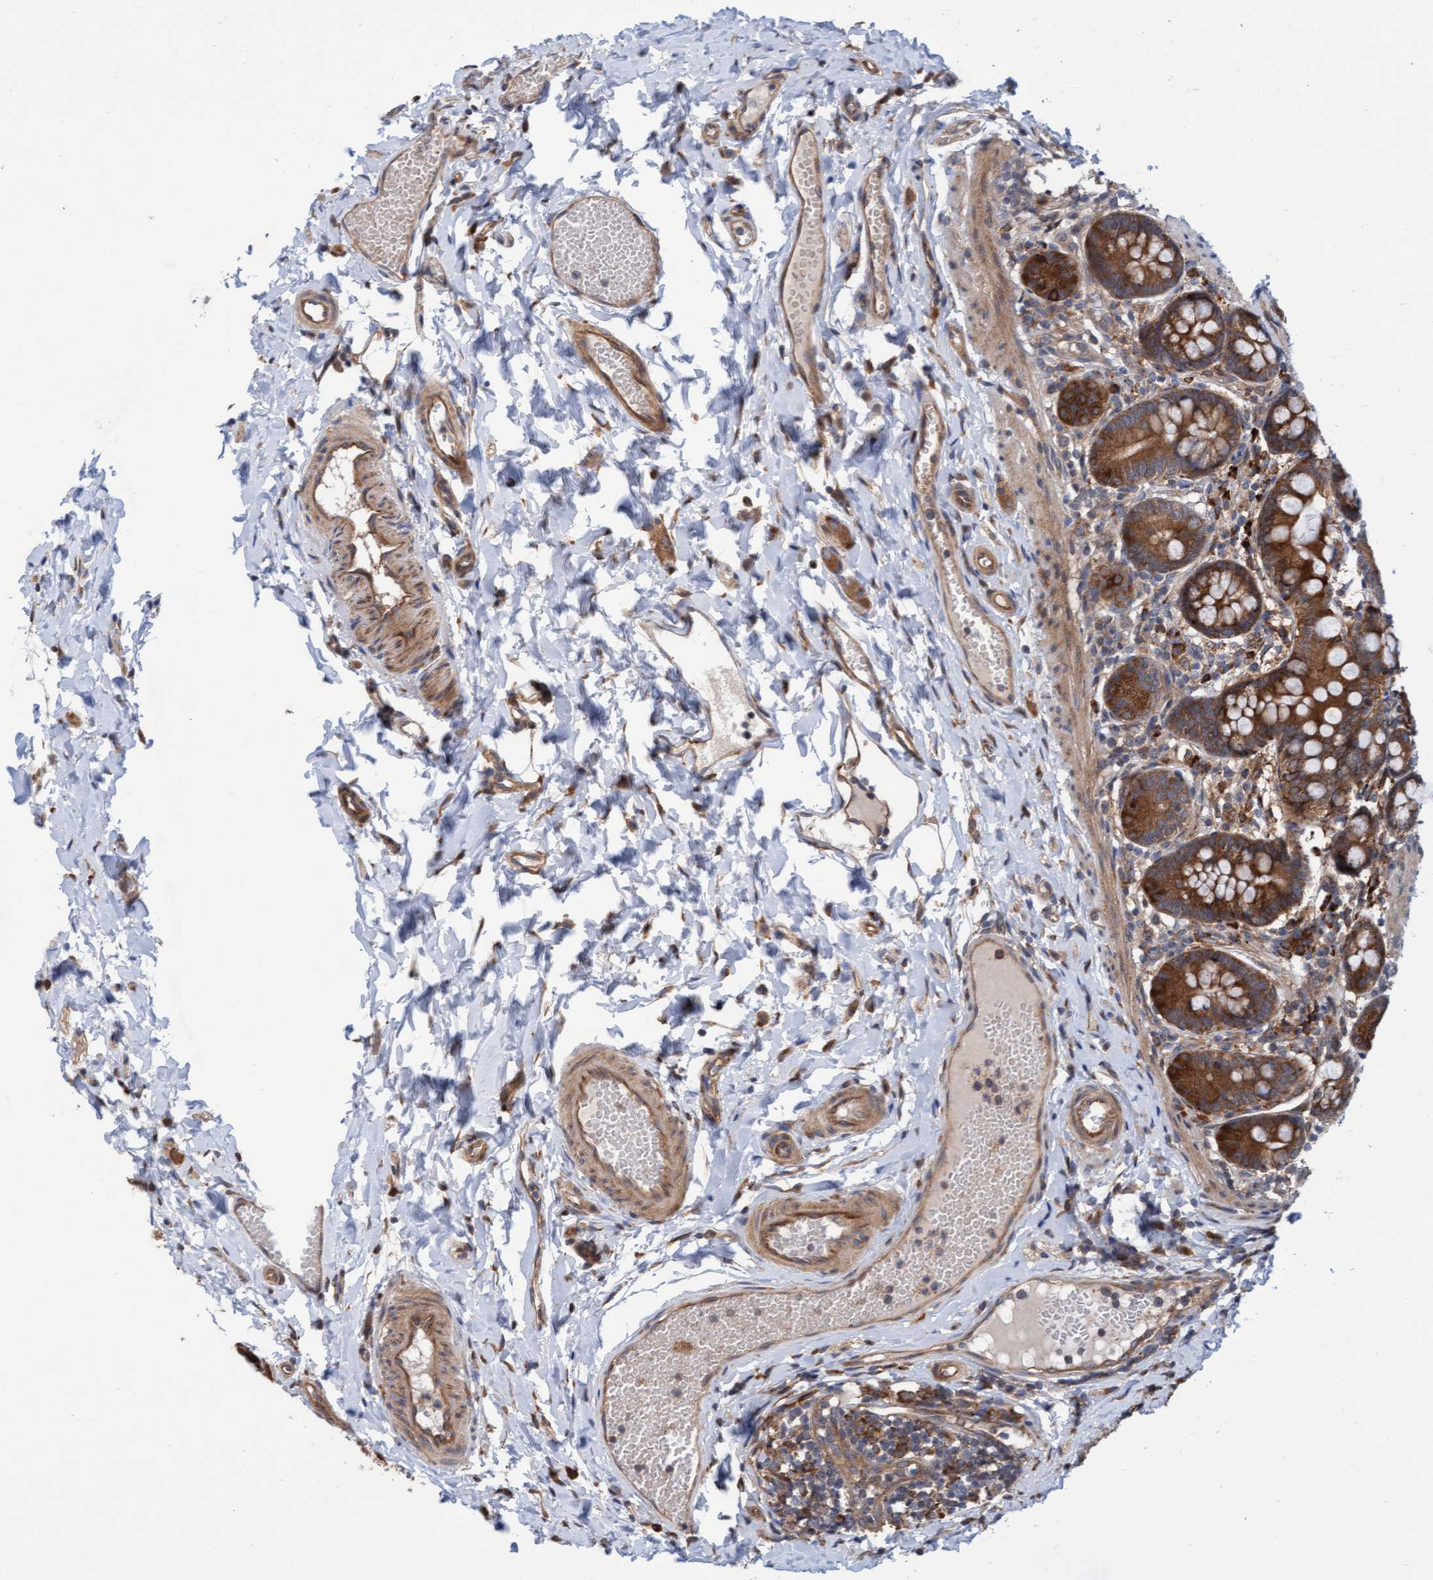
{"staining": {"intensity": "strong", "quantity": ">75%", "location": "cytoplasmic/membranous"}, "tissue": "small intestine", "cell_type": "Glandular cells", "image_type": "normal", "snomed": [{"axis": "morphology", "description": "Normal tissue, NOS"}, {"axis": "topography", "description": "Small intestine"}], "caption": "Glandular cells demonstrate high levels of strong cytoplasmic/membranous positivity in about >75% of cells in normal small intestine. Using DAB (3,3'-diaminobenzidine) (brown) and hematoxylin (blue) stains, captured at high magnification using brightfield microscopy.", "gene": "KIAA0753", "patient": {"sex": "male", "age": 7}}